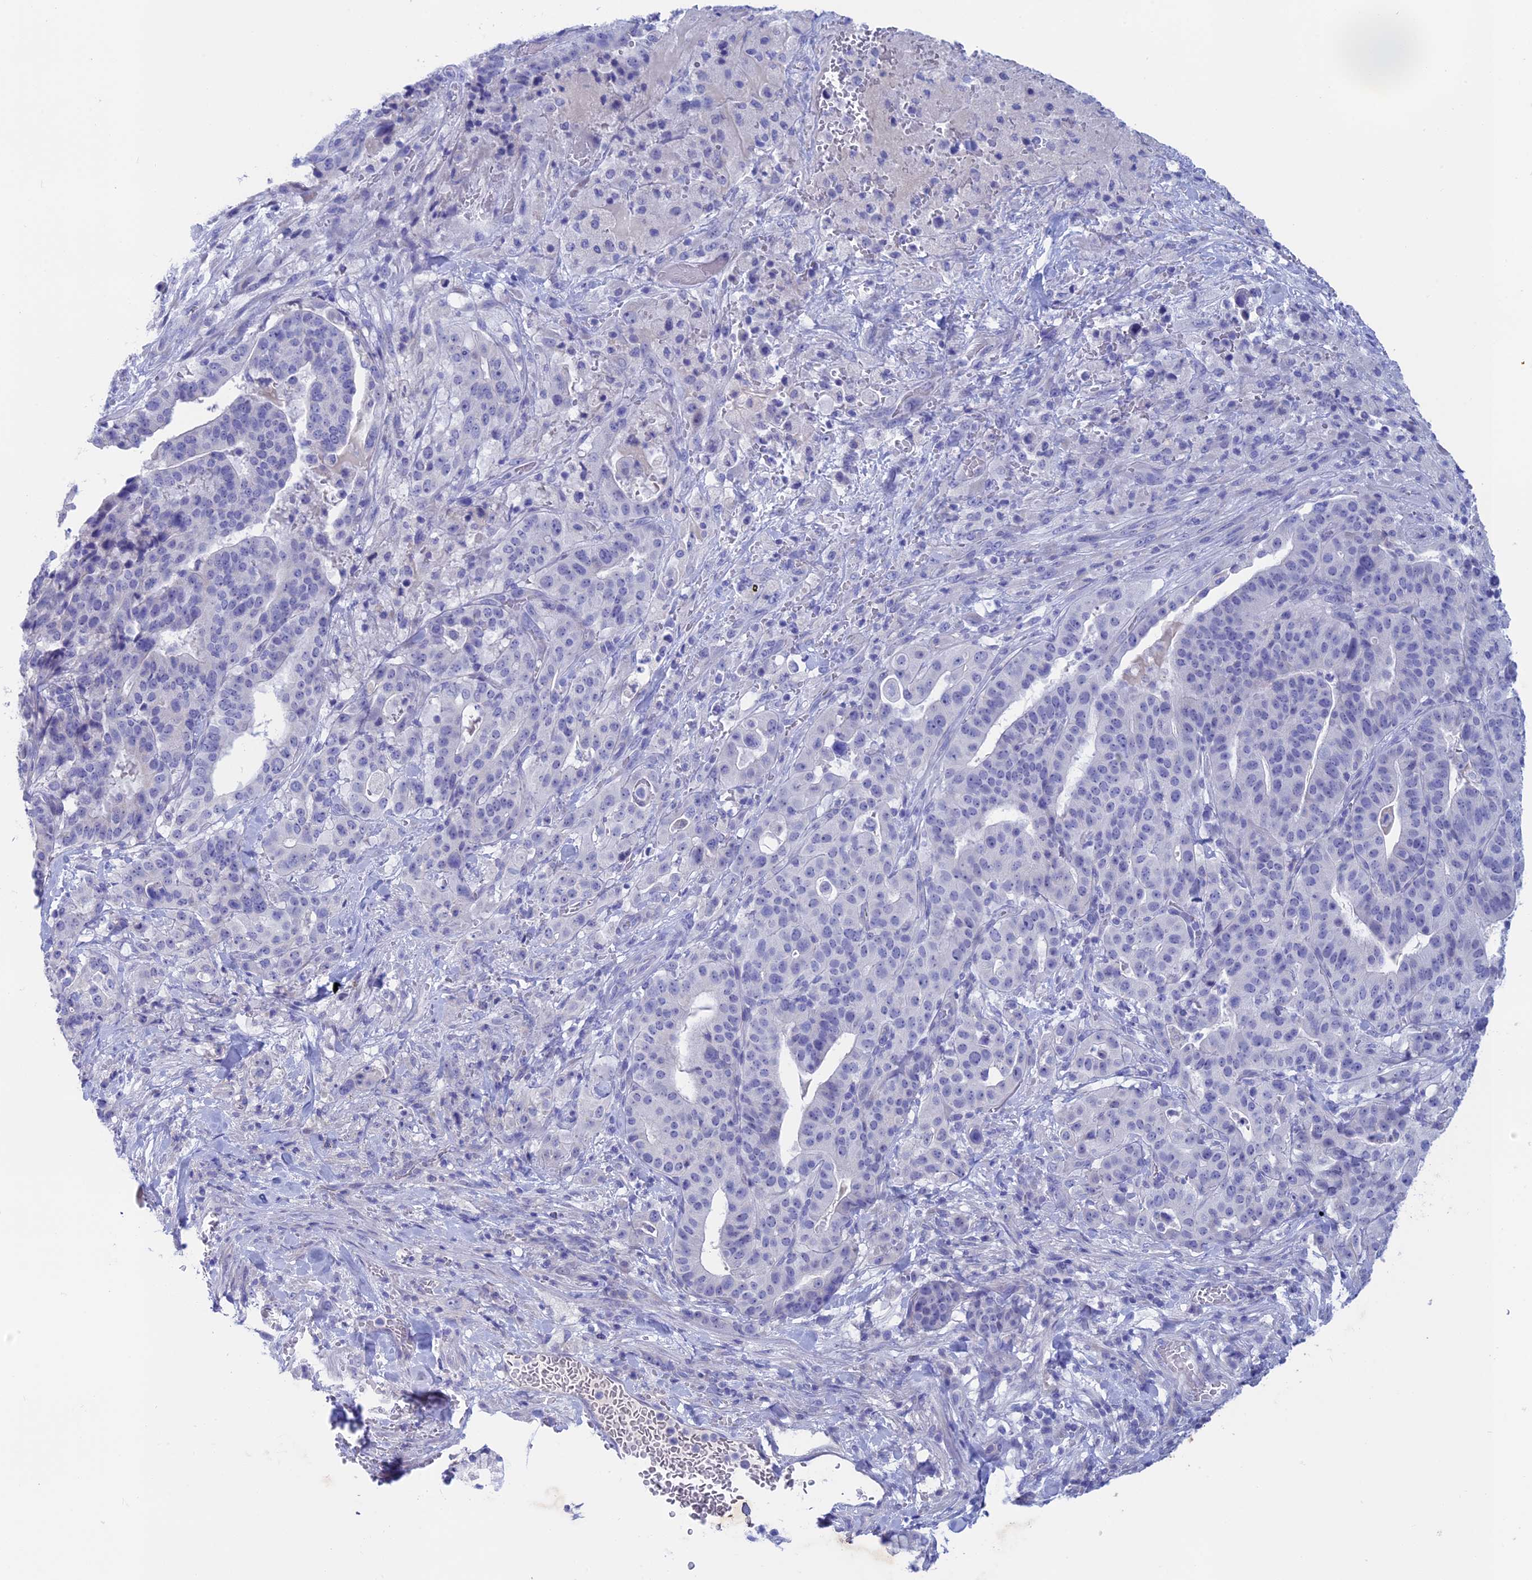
{"staining": {"intensity": "negative", "quantity": "none", "location": "none"}, "tissue": "stomach cancer", "cell_type": "Tumor cells", "image_type": "cancer", "snomed": [{"axis": "morphology", "description": "Adenocarcinoma, NOS"}, {"axis": "topography", "description": "Stomach"}], "caption": "Immunohistochemical staining of stomach cancer reveals no significant positivity in tumor cells.", "gene": "BTBD19", "patient": {"sex": "male", "age": 48}}